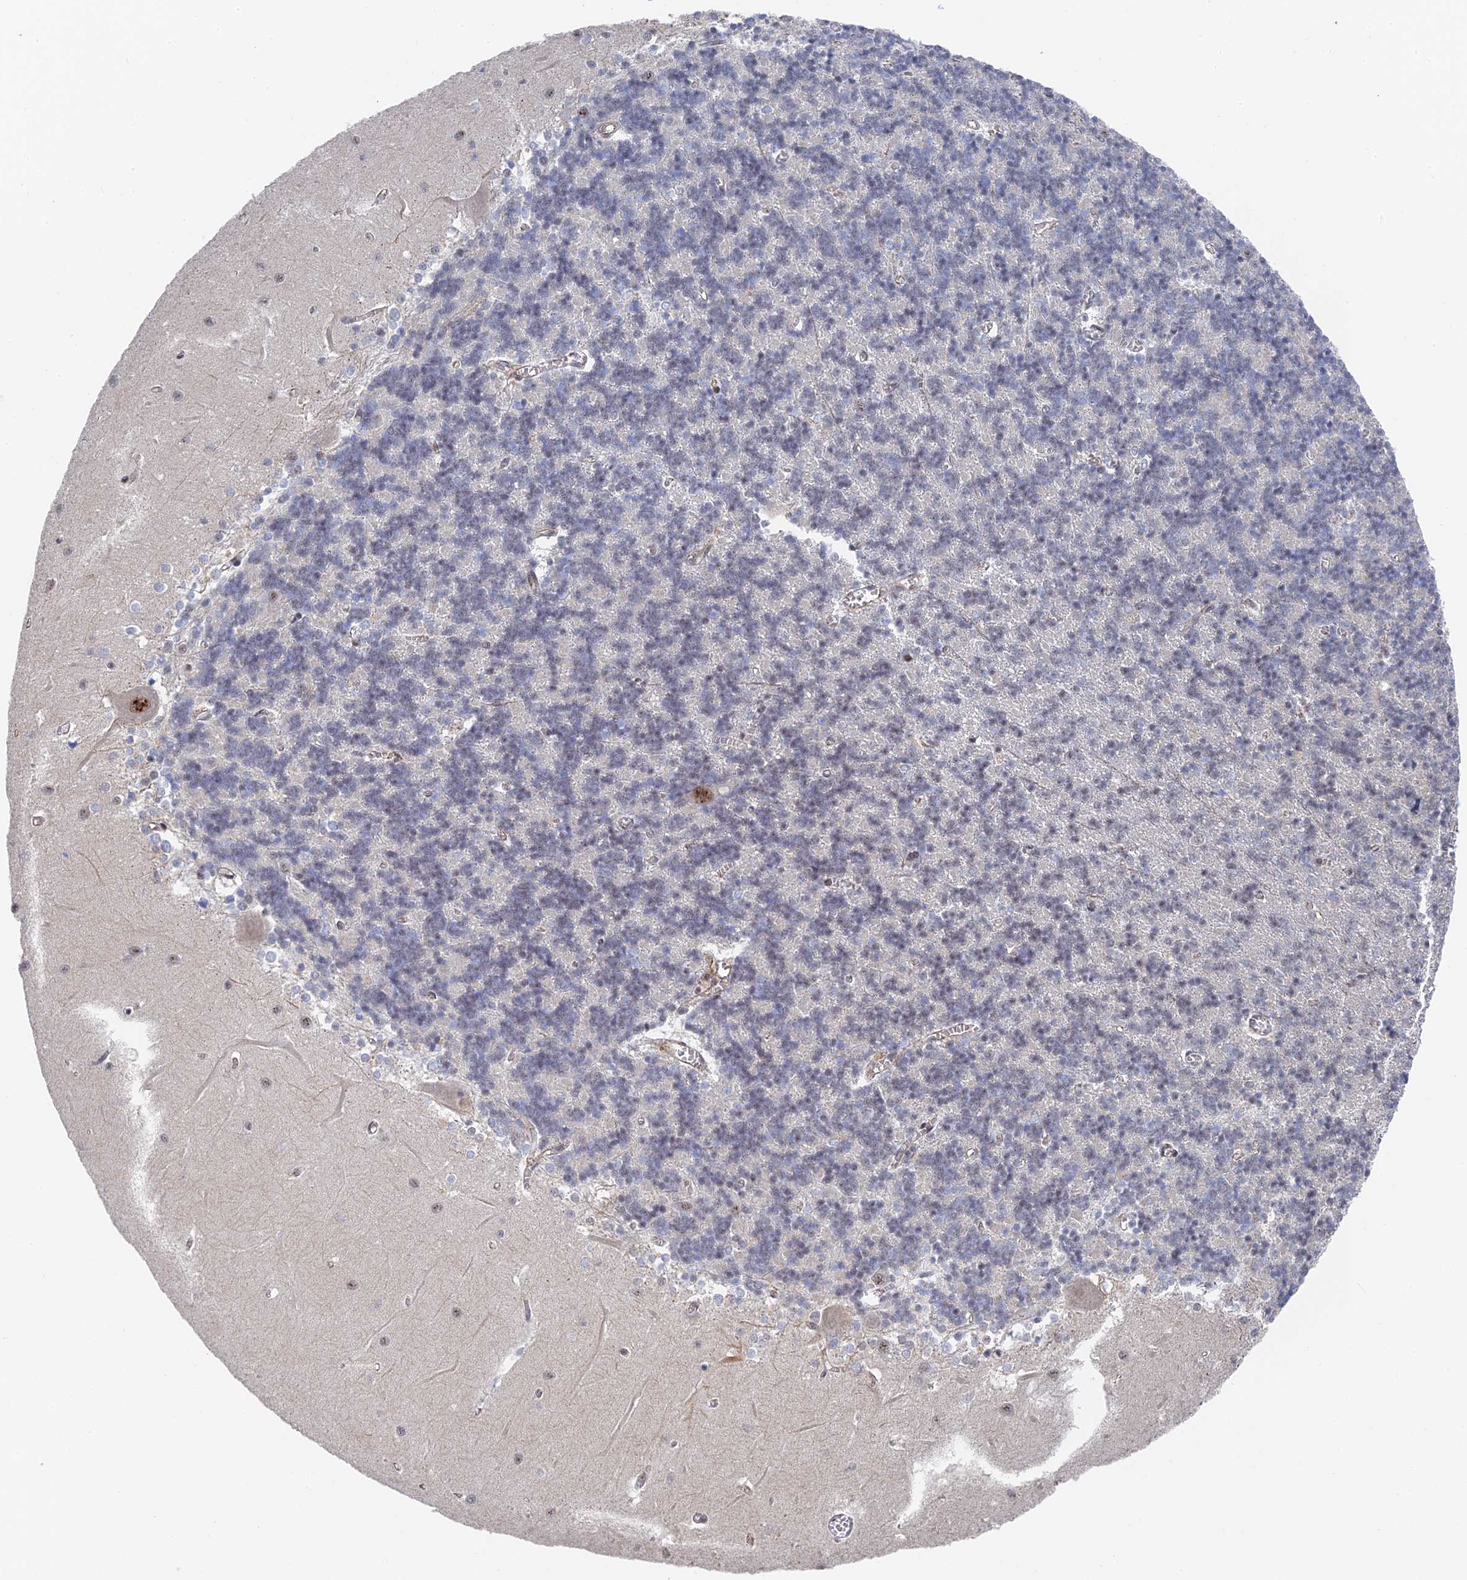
{"staining": {"intensity": "negative", "quantity": "none", "location": "none"}, "tissue": "cerebellum", "cell_type": "Cells in granular layer", "image_type": "normal", "snomed": [{"axis": "morphology", "description": "Normal tissue, NOS"}, {"axis": "topography", "description": "Cerebellum"}], "caption": "Immunohistochemistry of benign cerebellum exhibits no positivity in cells in granular layer. (DAB (3,3'-diaminobenzidine) IHC with hematoxylin counter stain).", "gene": "CFAP92", "patient": {"sex": "male", "age": 37}}